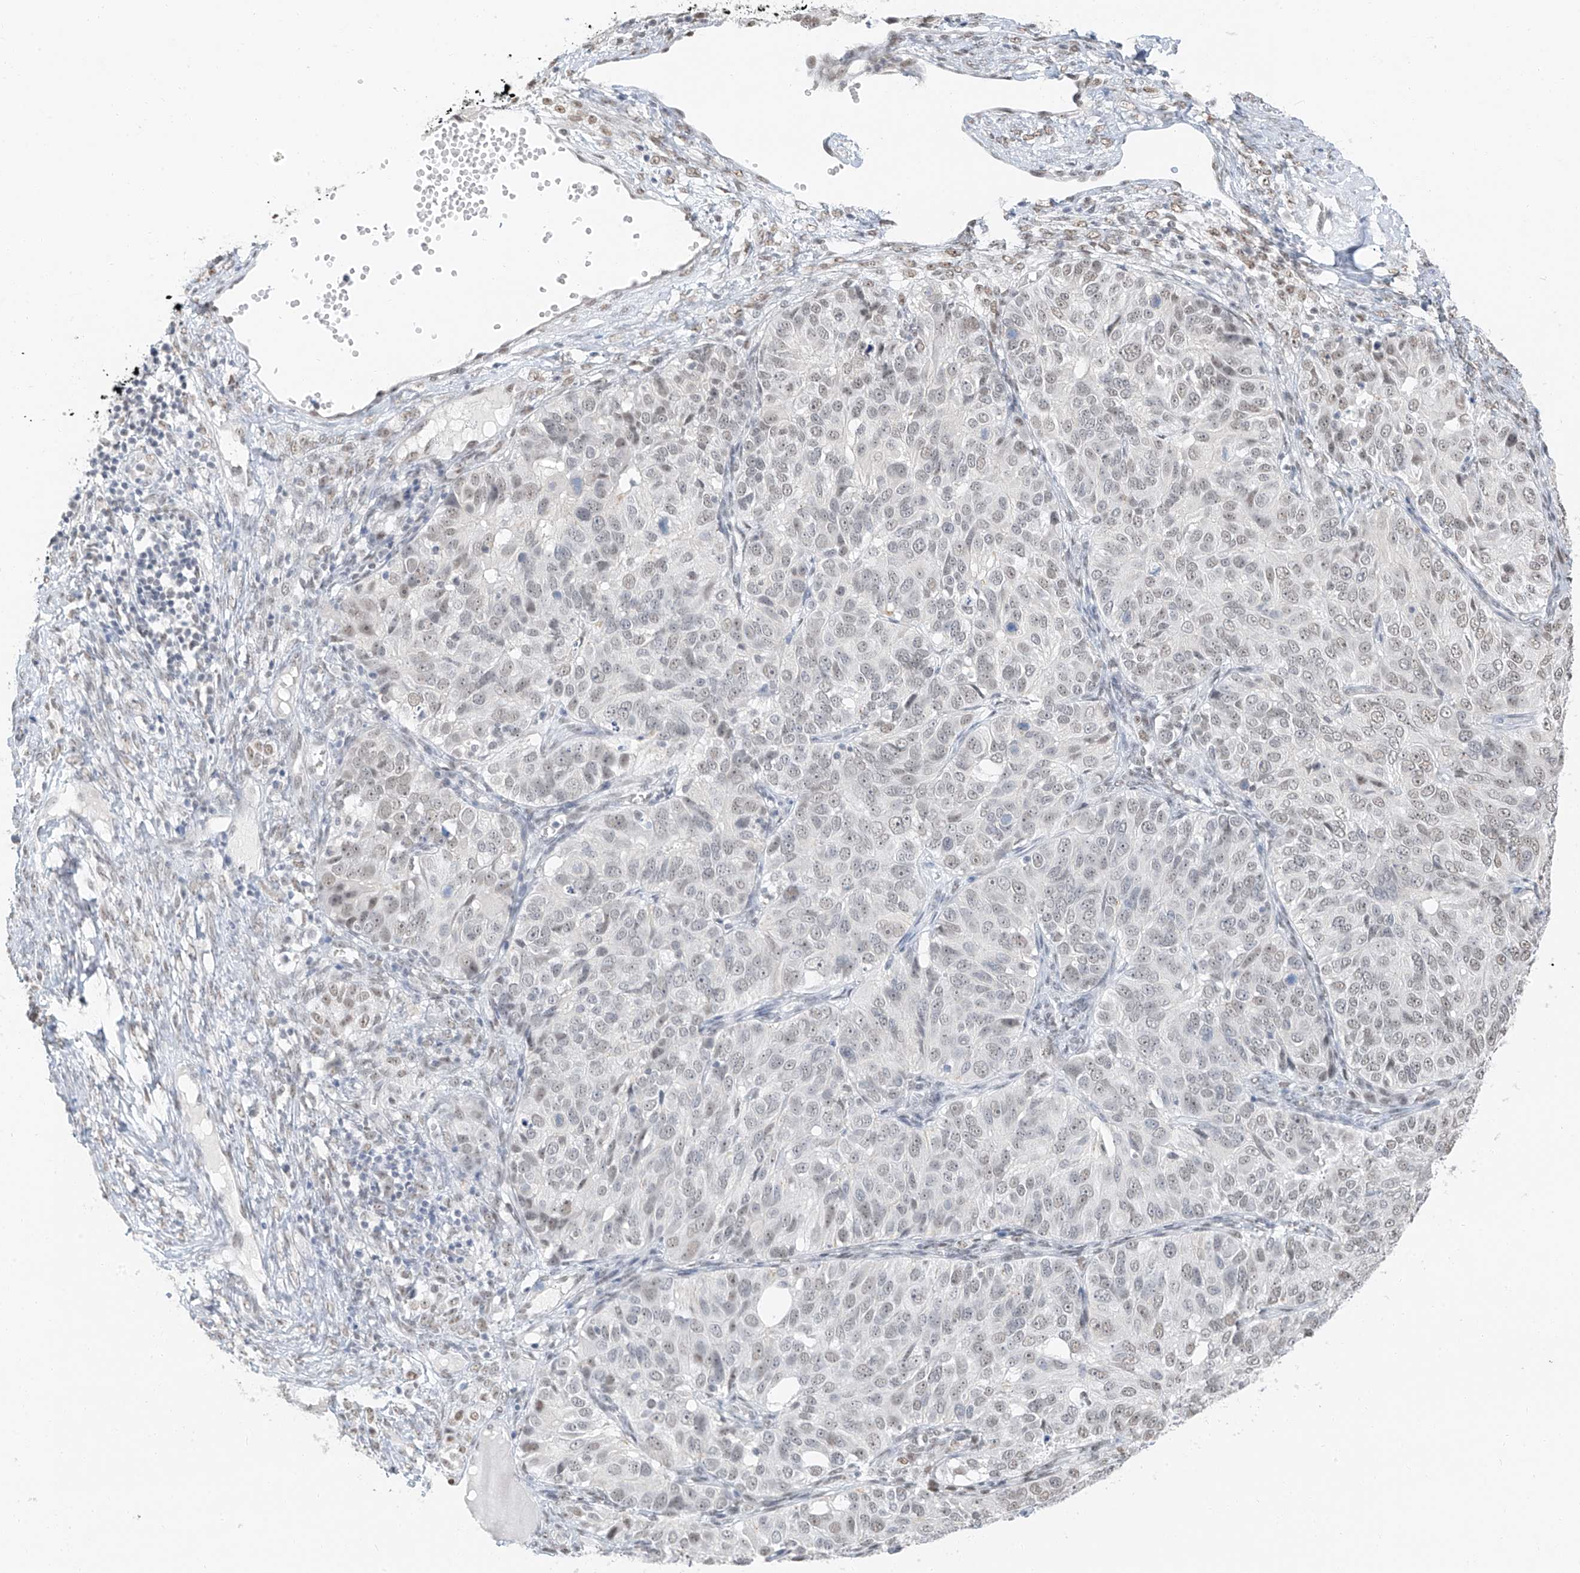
{"staining": {"intensity": "weak", "quantity": "25%-75%", "location": "nuclear"}, "tissue": "ovarian cancer", "cell_type": "Tumor cells", "image_type": "cancer", "snomed": [{"axis": "morphology", "description": "Carcinoma, endometroid"}, {"axis": "topography", "description": "Ovary"}], "caption": "IHC (DAB) staining of human ovarian endometroid carcinoma reveals weak nuclear protein staining in approximately 25%-75% of tumor cells.", "gene": "PGC", "patient": {"sex": "female", "age": 51}}